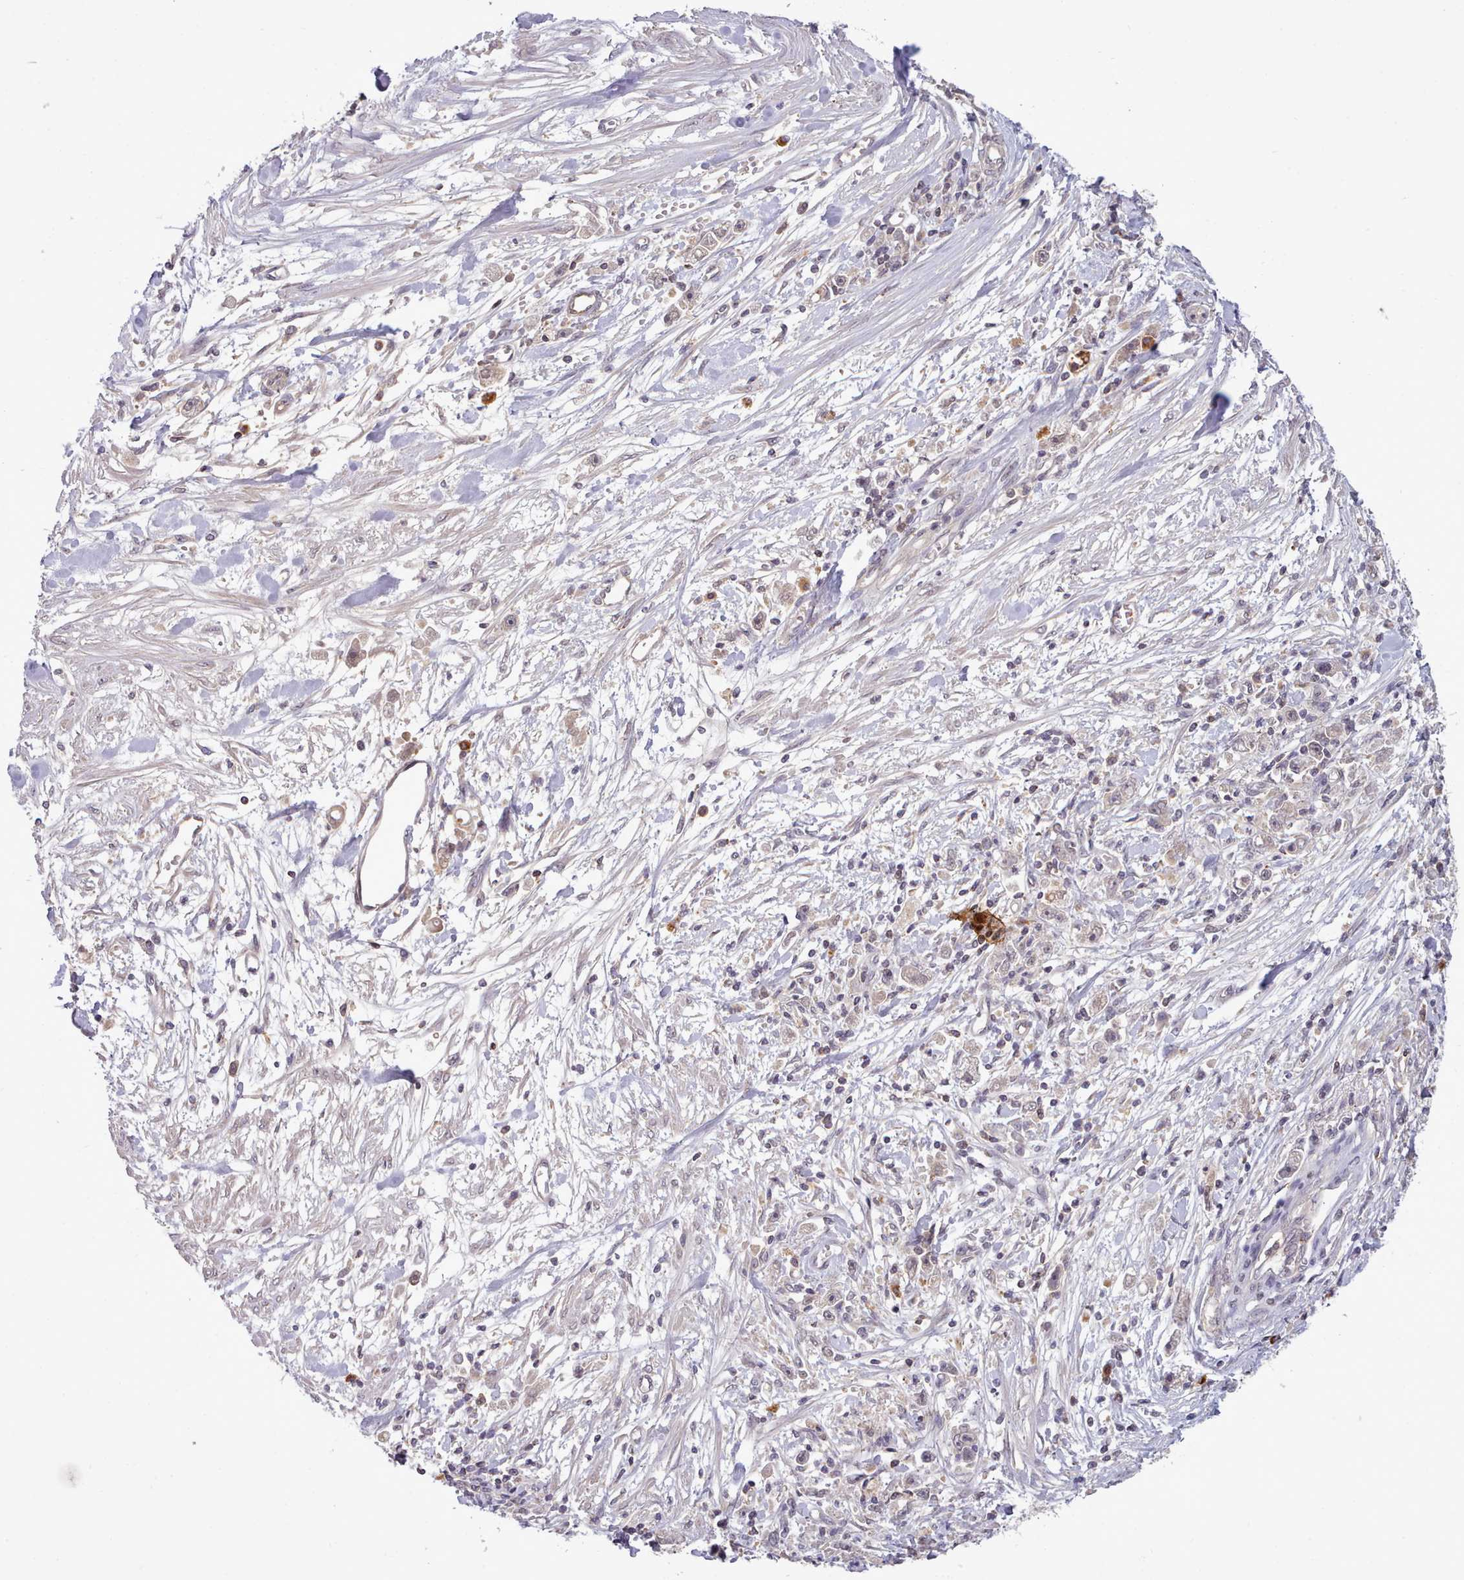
{"staining": {"intensity": "negative", "quantity": "none", "location": "none"}, "tissue": "stomach cancer", "cell_type": "Tumor cells", "image_type": "cancer", "snomed": [{"axis": "morphology", "description": "Adenocarcinoma, NOS"}, {"axis": "topography", "description": "Stomach"}], "caption": "Adenocarcinoma (stomach) stained for a protein using immunohistochemistry reveals no positivity tumor cells.", "gene": "ARL17A", "patient": {"sex": "female", "age": 59}}